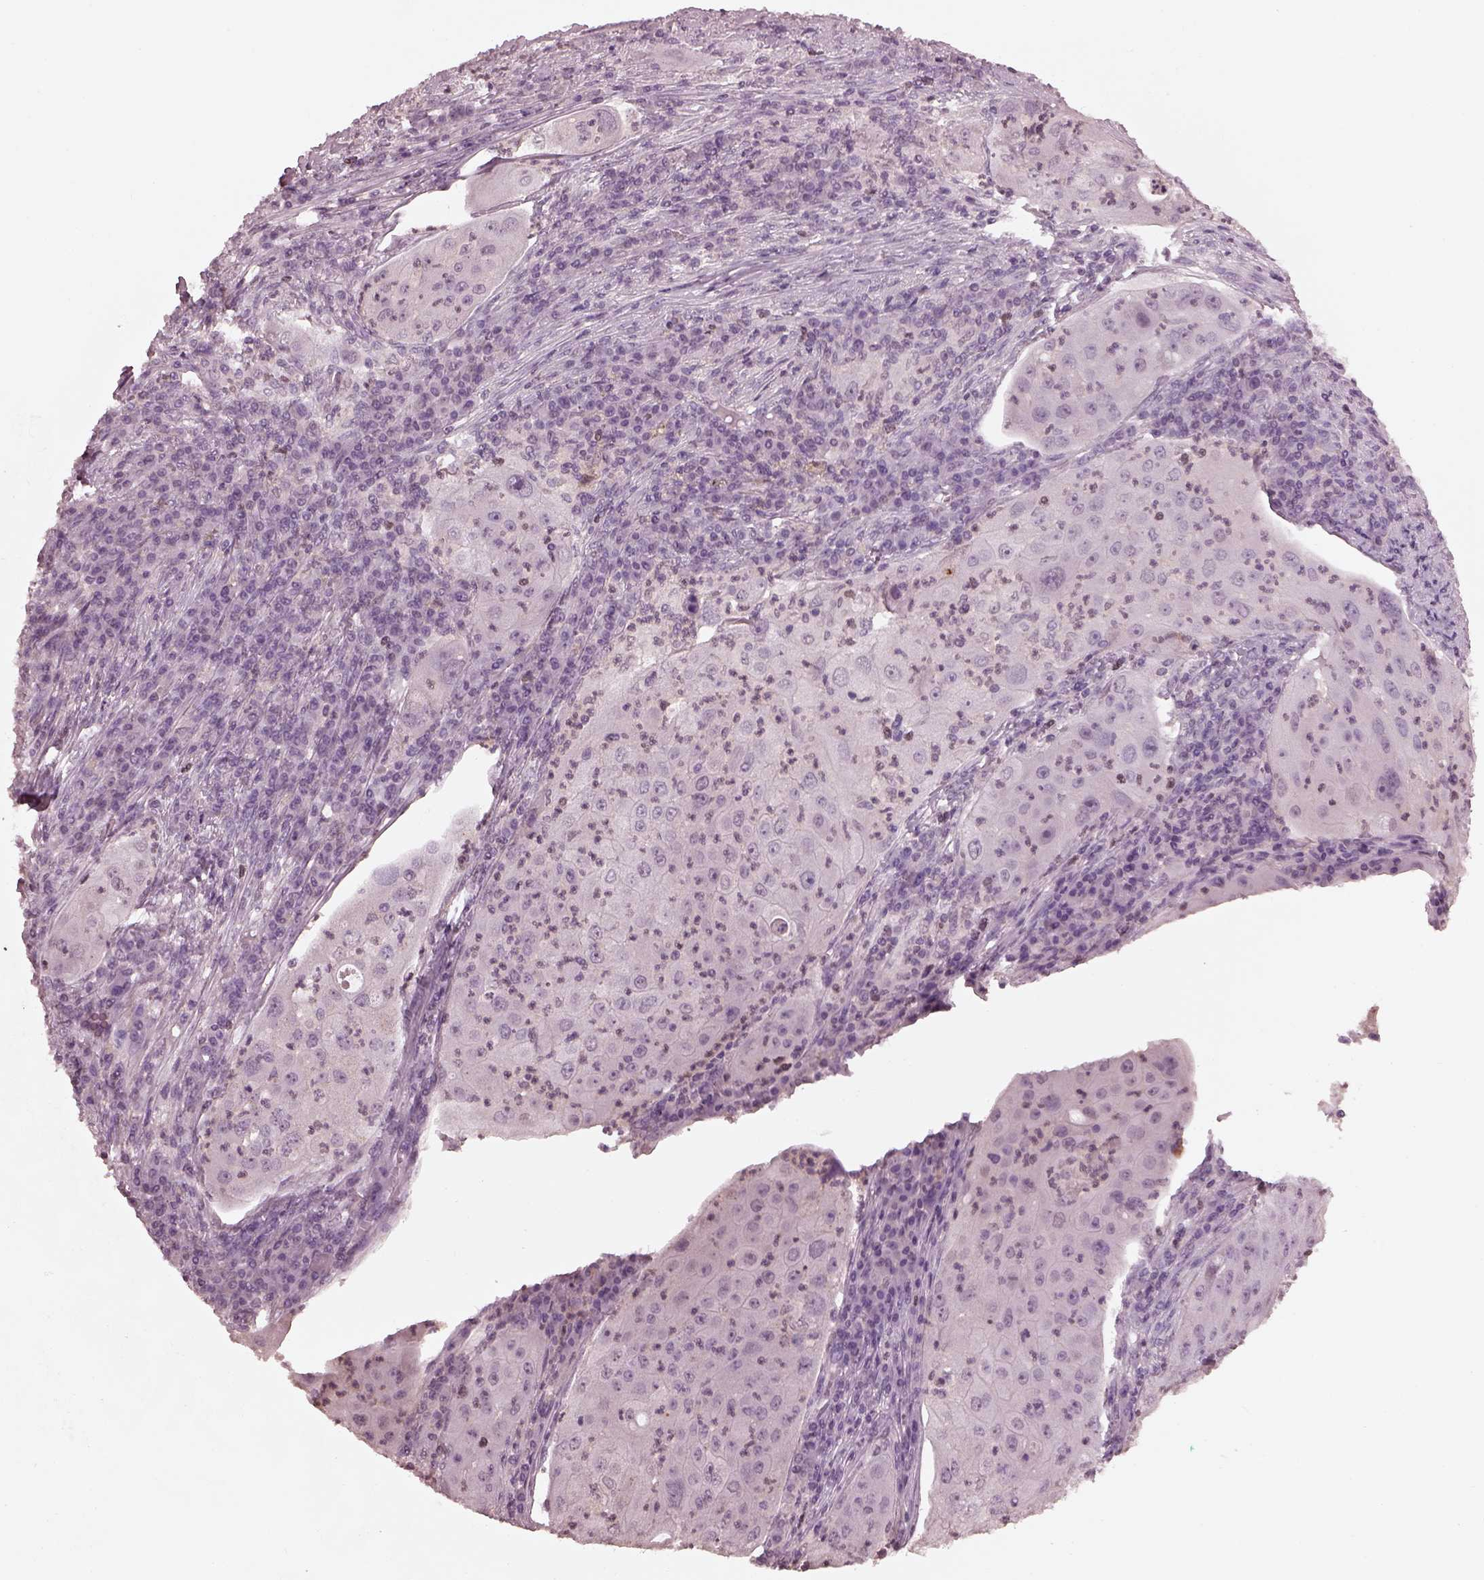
{"staining": {"intensity": "negative", "quantity": "none", "location": "none"}, "tissue": "lung cancer", "cell_type": "Tumor cells", "image_type": "cancer", "snomed": [{"axis": "morphology", "description": "Squamous cell carcinoma, NOS"}, {"axis": "topography", "description": "Lung"}], "caption": "The image reveals no staining of tumor cells in lung cancer (squamous cell carcinoma).", "gene": "TSKS", "patient": {"sex": "female", "age": 59}}